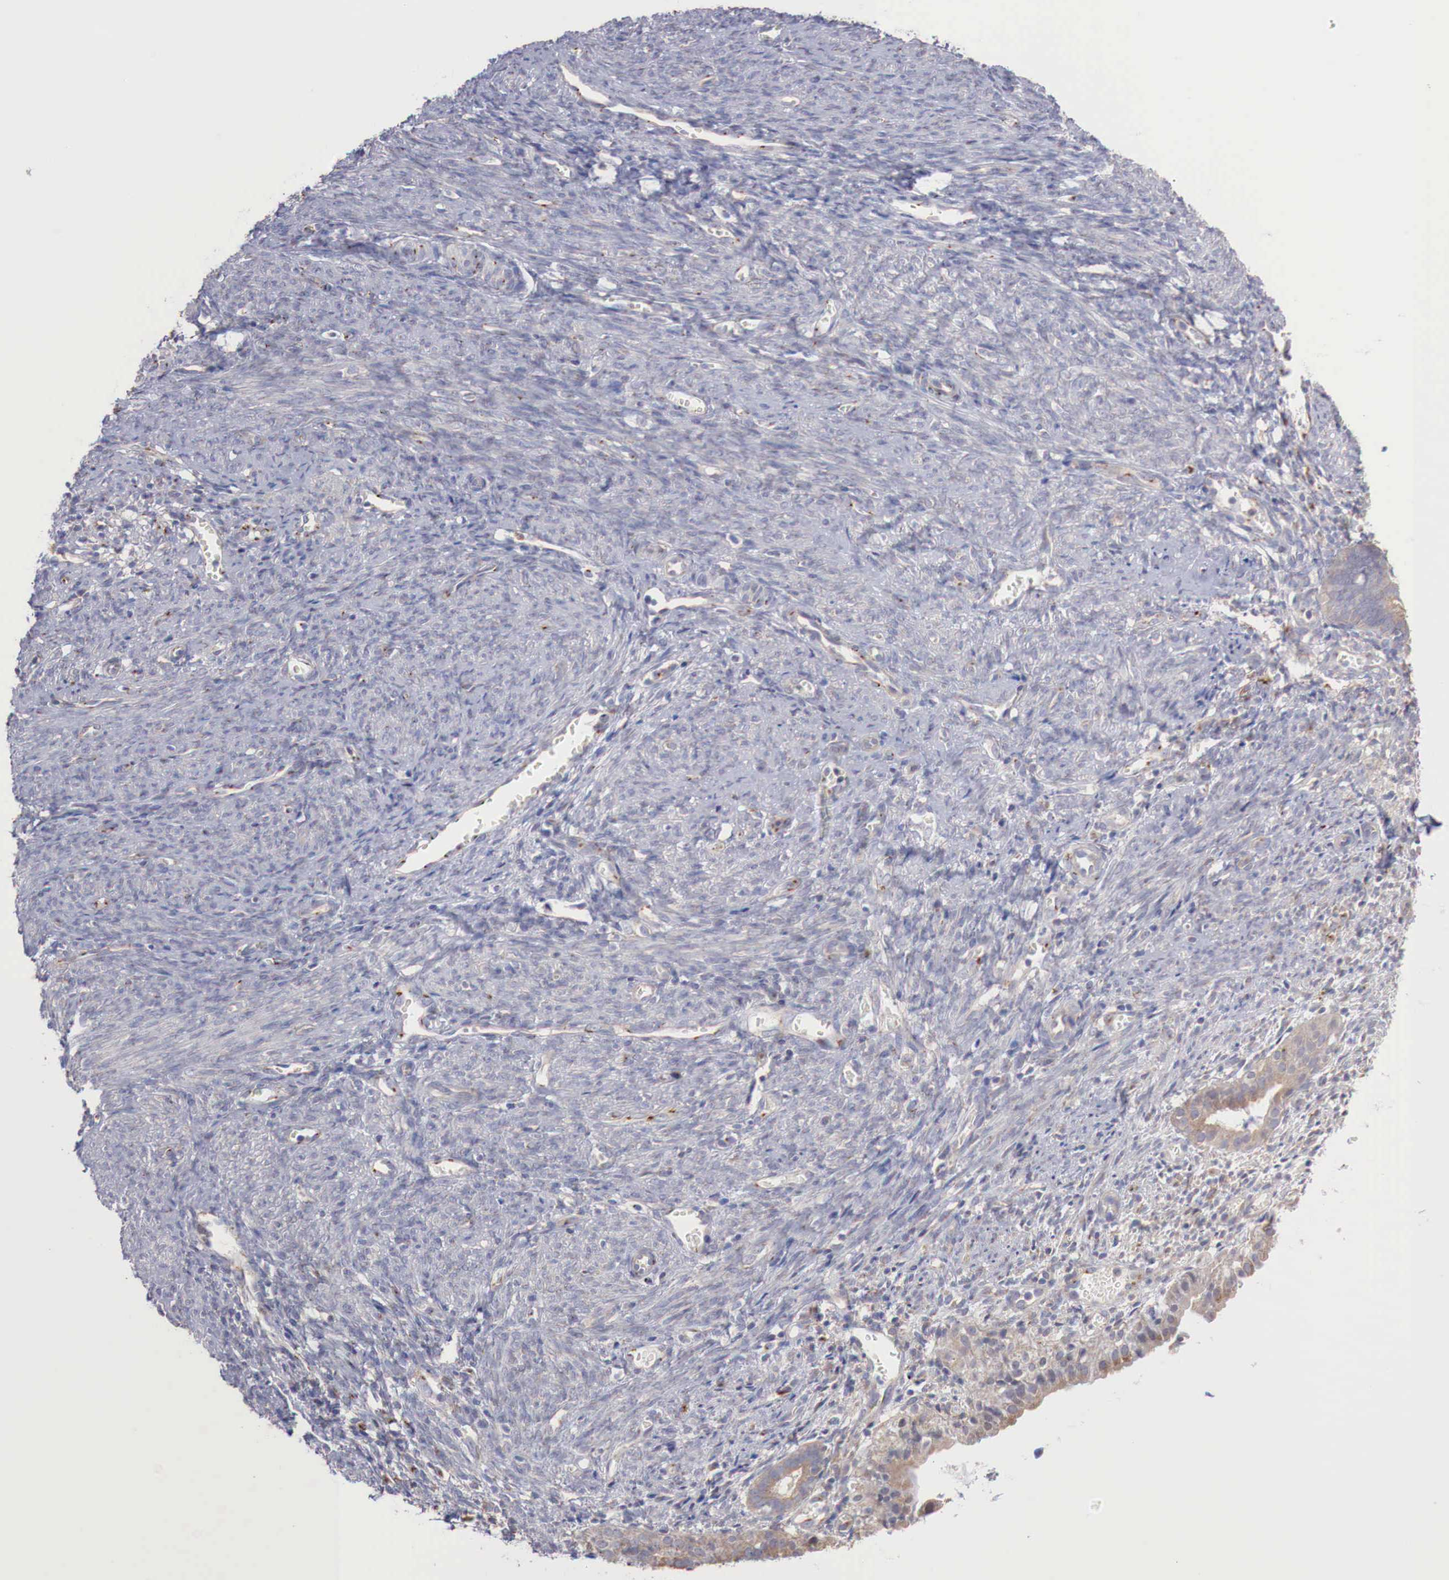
{"staining": {"intensity": "weak", "quantity": "<25%", "location": "cytoplasmic/membranous"}, "tissue": "endometrium", "cell_type": "Cells in endometrial stroma", "image_type": "normal", "snomed": [{"axis": "morphology", "description": "Normal tissue, NOS"}, {"axis": "topography", "description": "Uterus"}], "caption": "A high-resolution histopathology image shows immunohistochemistry (IHC) staining of normal endometrium, which shows no significant staining in cells in endometrial stroma.", "gene": "SYAP1", "patient": {"sex": "female", "age": 83}}